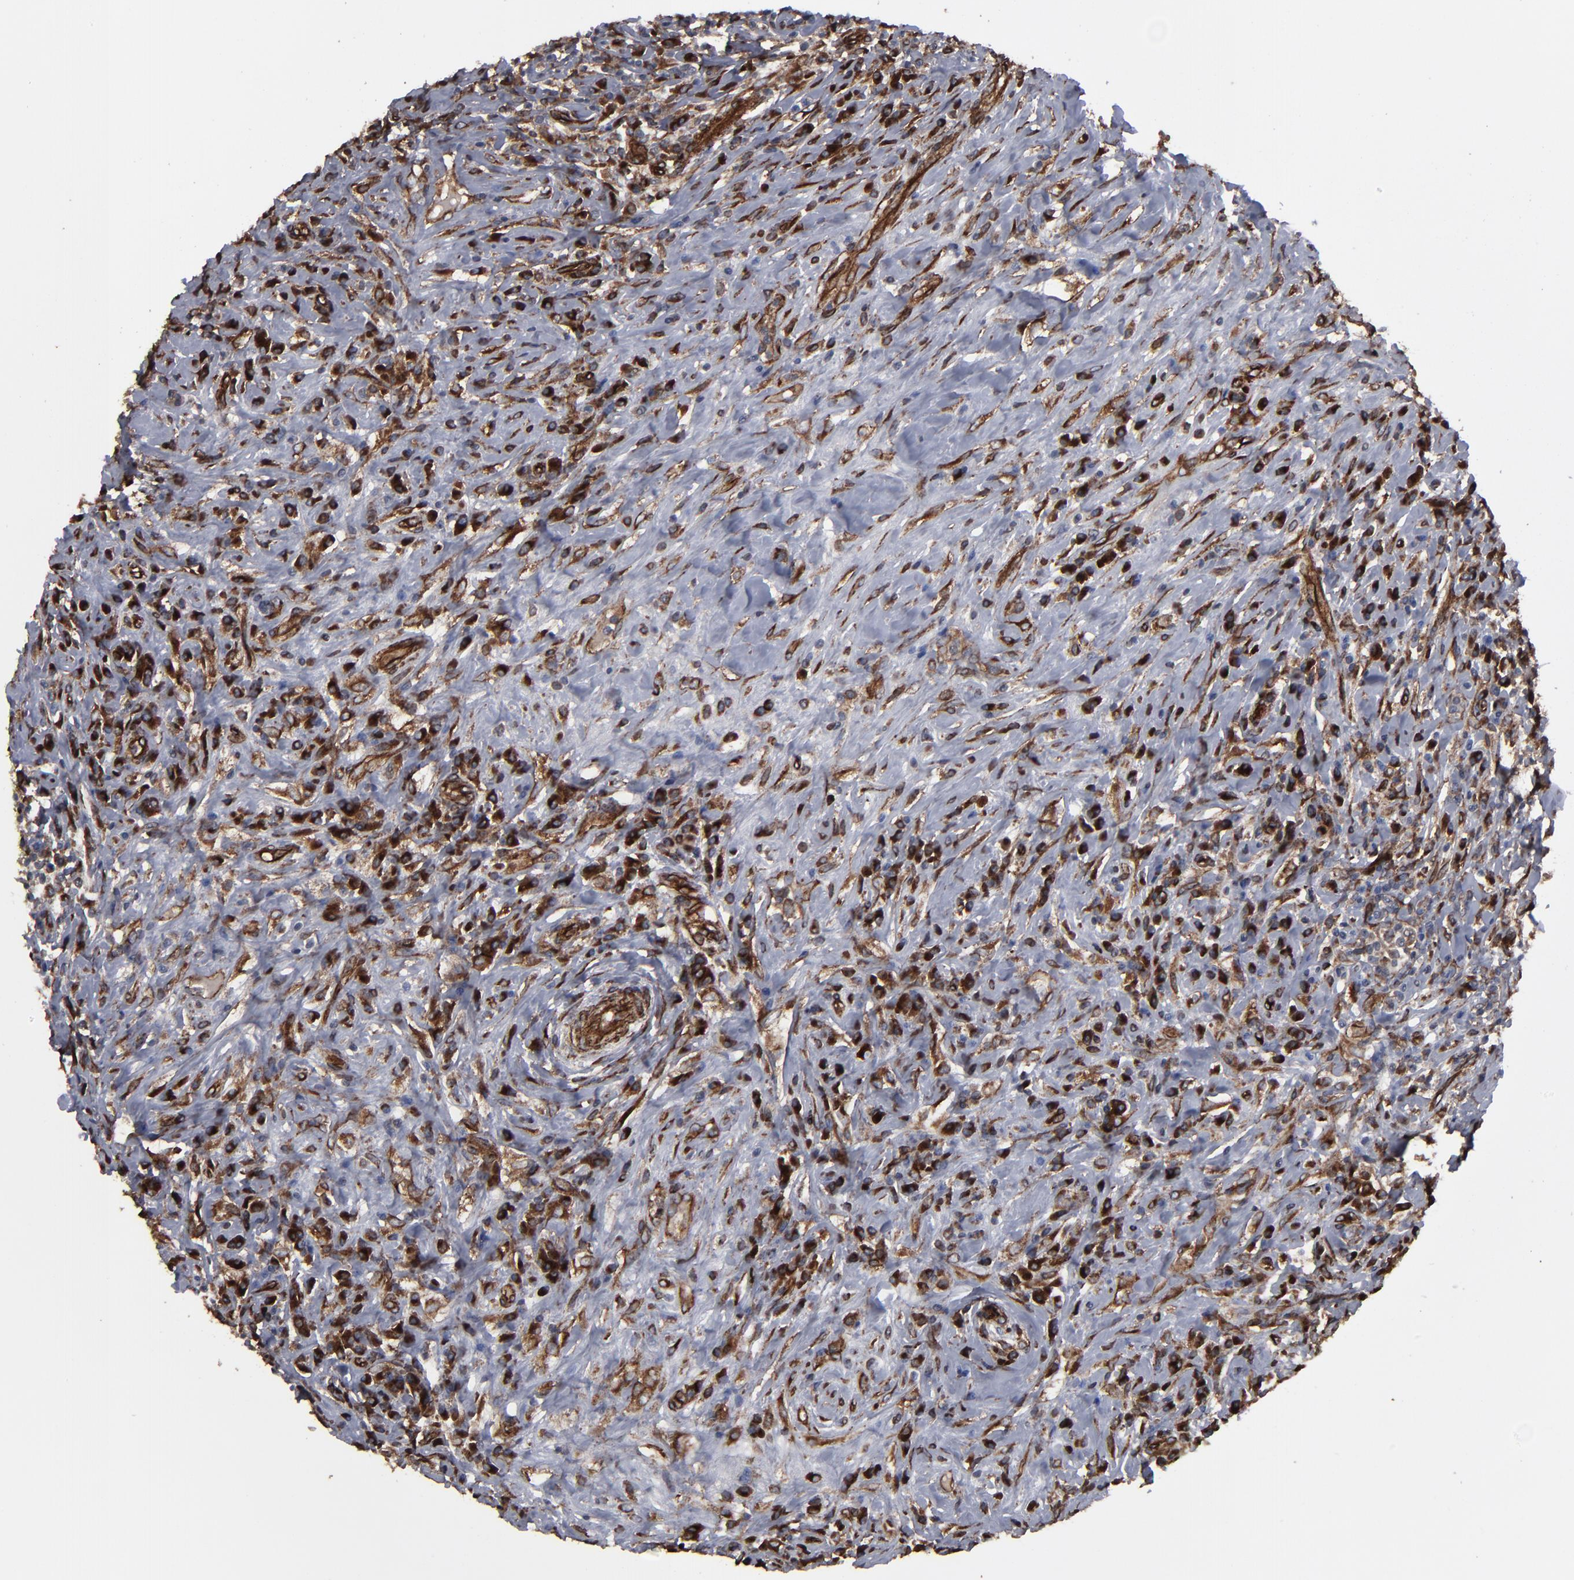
{"staining": {"intensity": "strong", "quantity": ">75%", "location": "cytoplasmic/membranous"}, "tissue": "lymphoma", "cell_type": "Tumor cells", "image_type": "cancer", "snomed": [{"axis": "morphology", "description": "Hodgkin's disease, NOS"}, {"axis": "topography", "description": "Lymph node"}], "caption": "Lymphoma stained with immunohistochemistry (IHC) exhibits strong cytoplasmic/membranous expression in about >75% of tumor cells.", "gene": "CNIH1", "patient": {"sex": "female", "age": 25}}